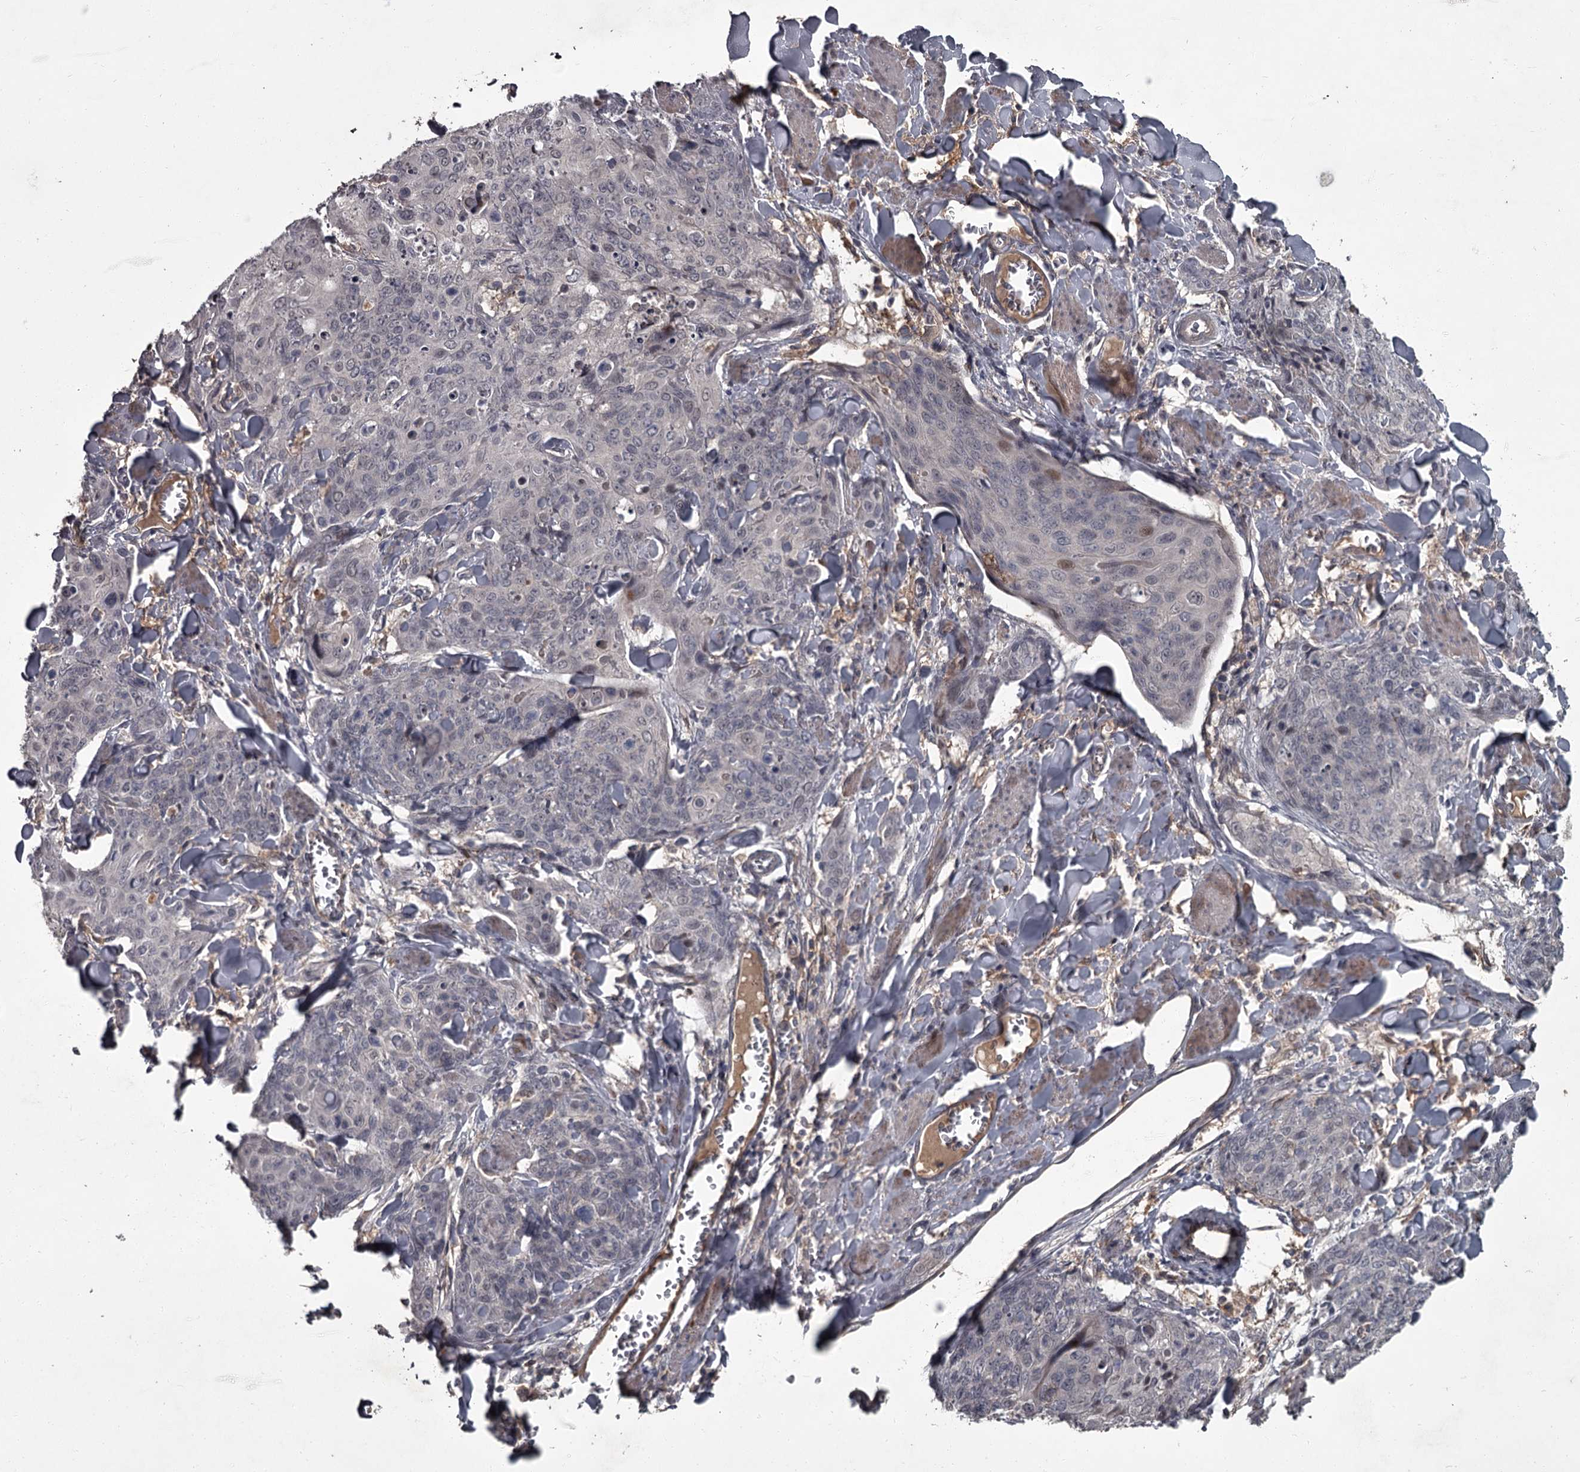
{"staining": {"intensity": "weak", "quantity": "<25%", "location": "nuclear"}, "tissue": "skin cancer", "cell_type": "Tumor cells", "image_type": "cancer", "snomed": [{"axis": "morphology", "description": "Squamous cell carcinoma, NOS"}, {"axis": "topography", "description": "Skin"}, {"axis": "topography", "description": "Vulva"}], "caption": "The histopathology image displays no significant expression in tumor cells of skin cancer.", "gene": "FLVCR2", "patient": {"sex": "female", "age": 85}}